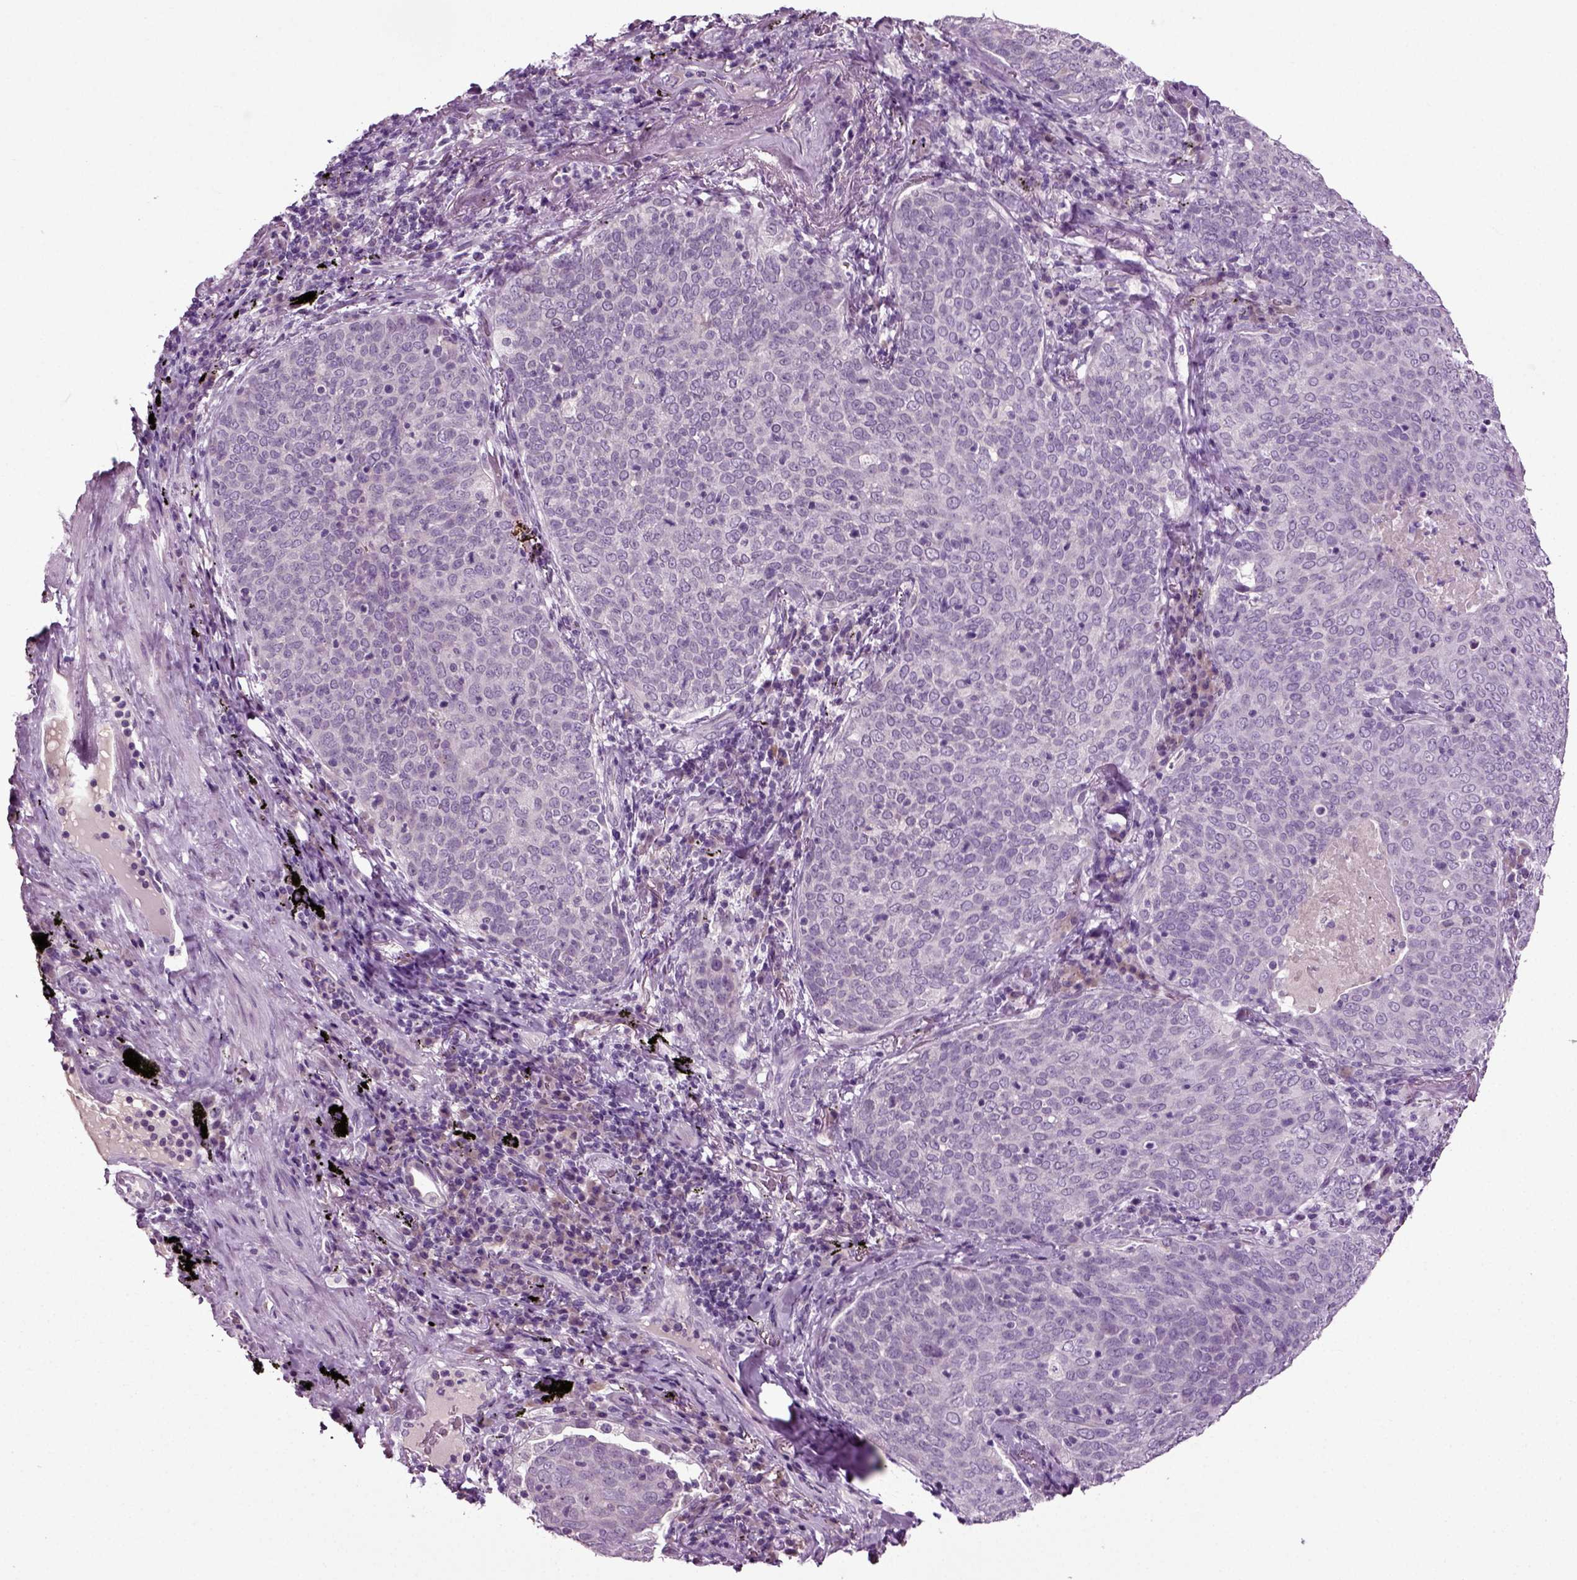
{"staining": {"intensity": "negative", "quantity": "none", "location": "none"}, "tissue": "lung cancer", "cell_type": "Tumor cells", "image_type": "cancer", "snomed": [{"axis": "morphology", "description": "Squamous cell carcinoma, NOS"}, {"axis": "topography", "description": "Lung"}], "caption": "Tumor cells are negative for protein expression in human lung cancer.", "gene": "SPATA17", "patient": {"sex": "male", "age": 82}}